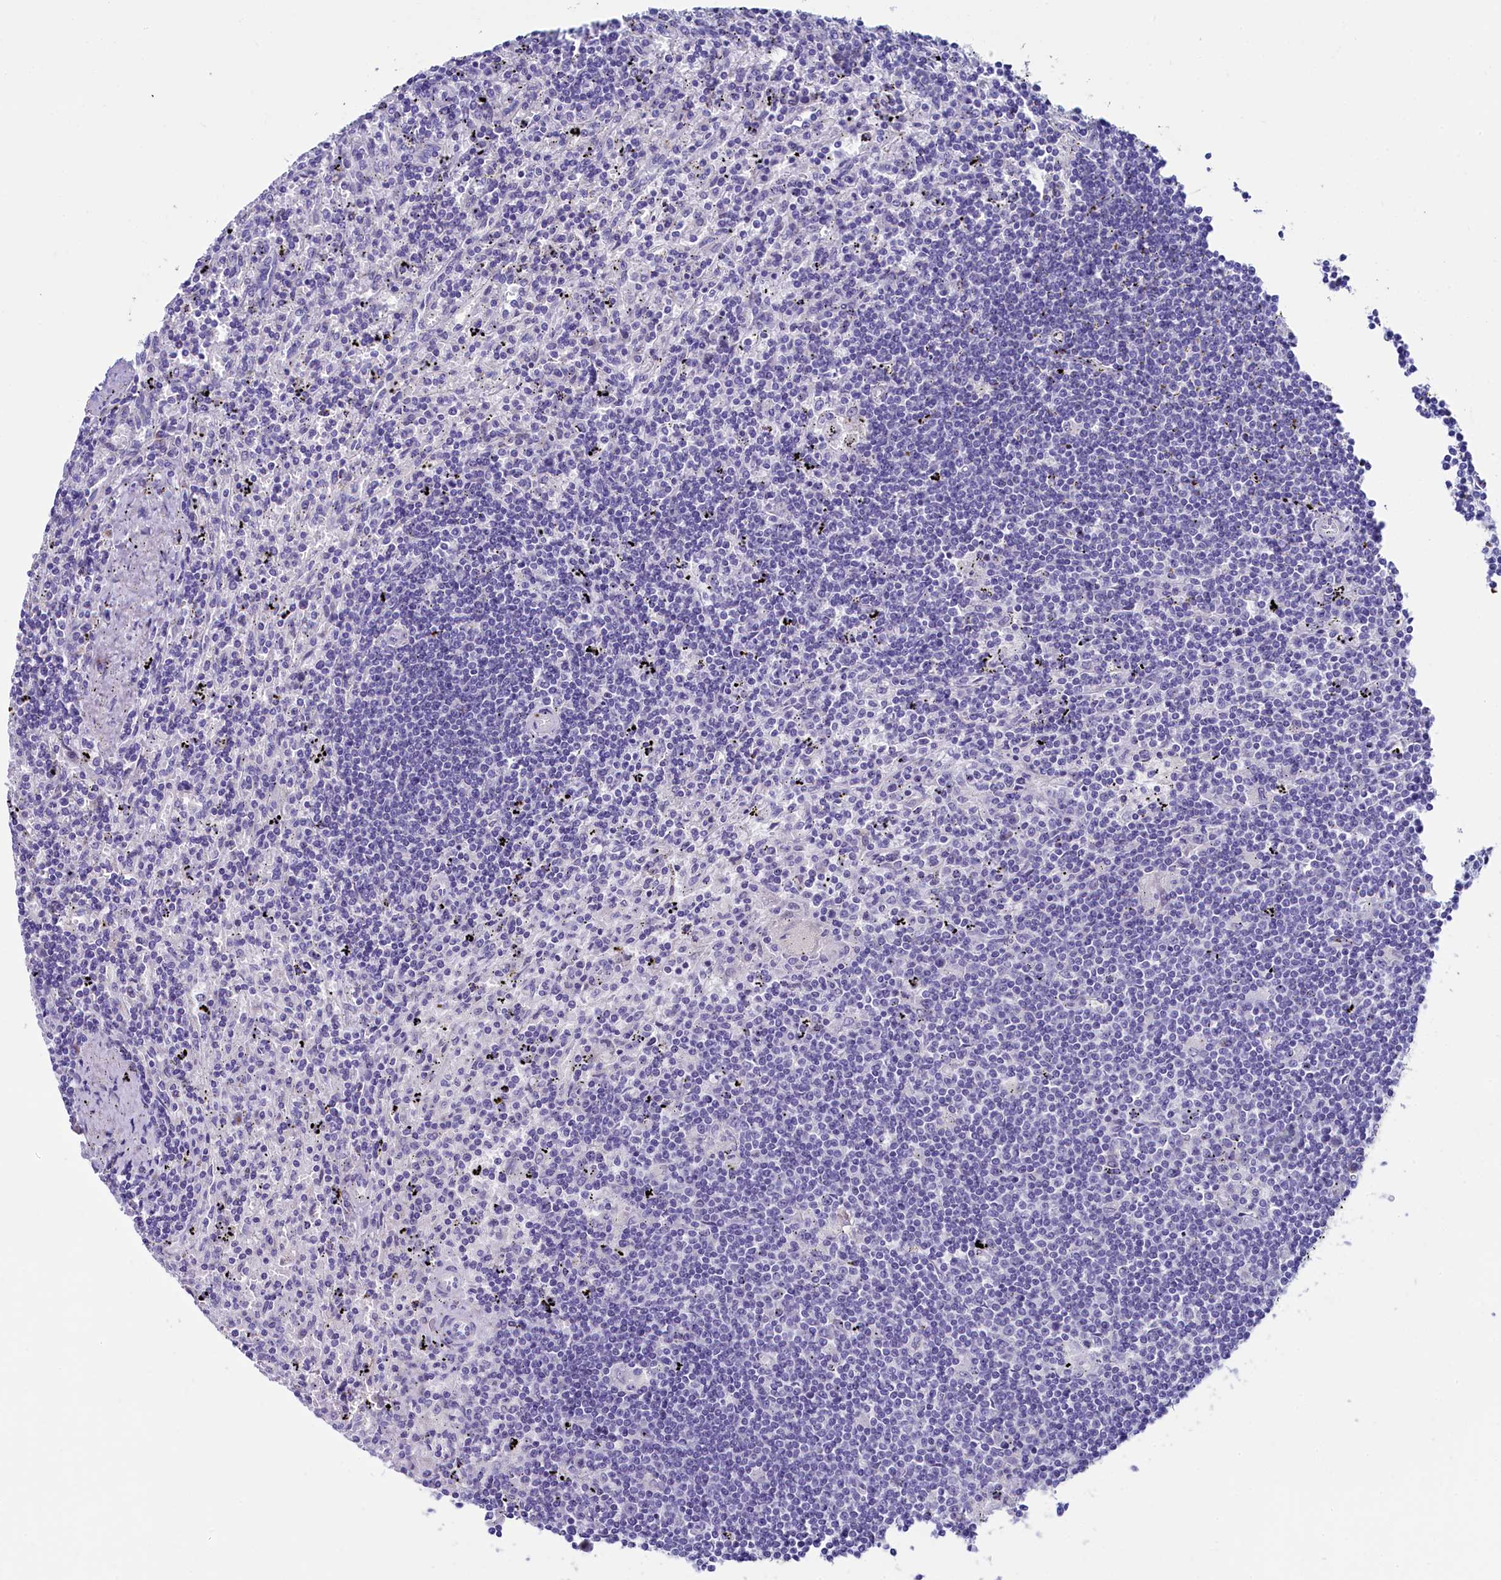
{"staining": {"intensity": "negative", "quantity": "none", "location": "none"}, "tissue": "lymphoma", "cell_type": "Tumor cells", "image_type": "cancer", "snomed": [{"axis": "morphology", "description": "Malignant lymphoma, non-Hodgkin's type, Low grade"}, {"axis": "topography", "description": "Spleen"}], "caption": "Protein analysis of malignant lymphoma, non-Hodgkin's type (low-grade) reveals no significant expression in tumor cells.", "gene": "SKA3", "patient": {"sex": "male", "age": 76}}